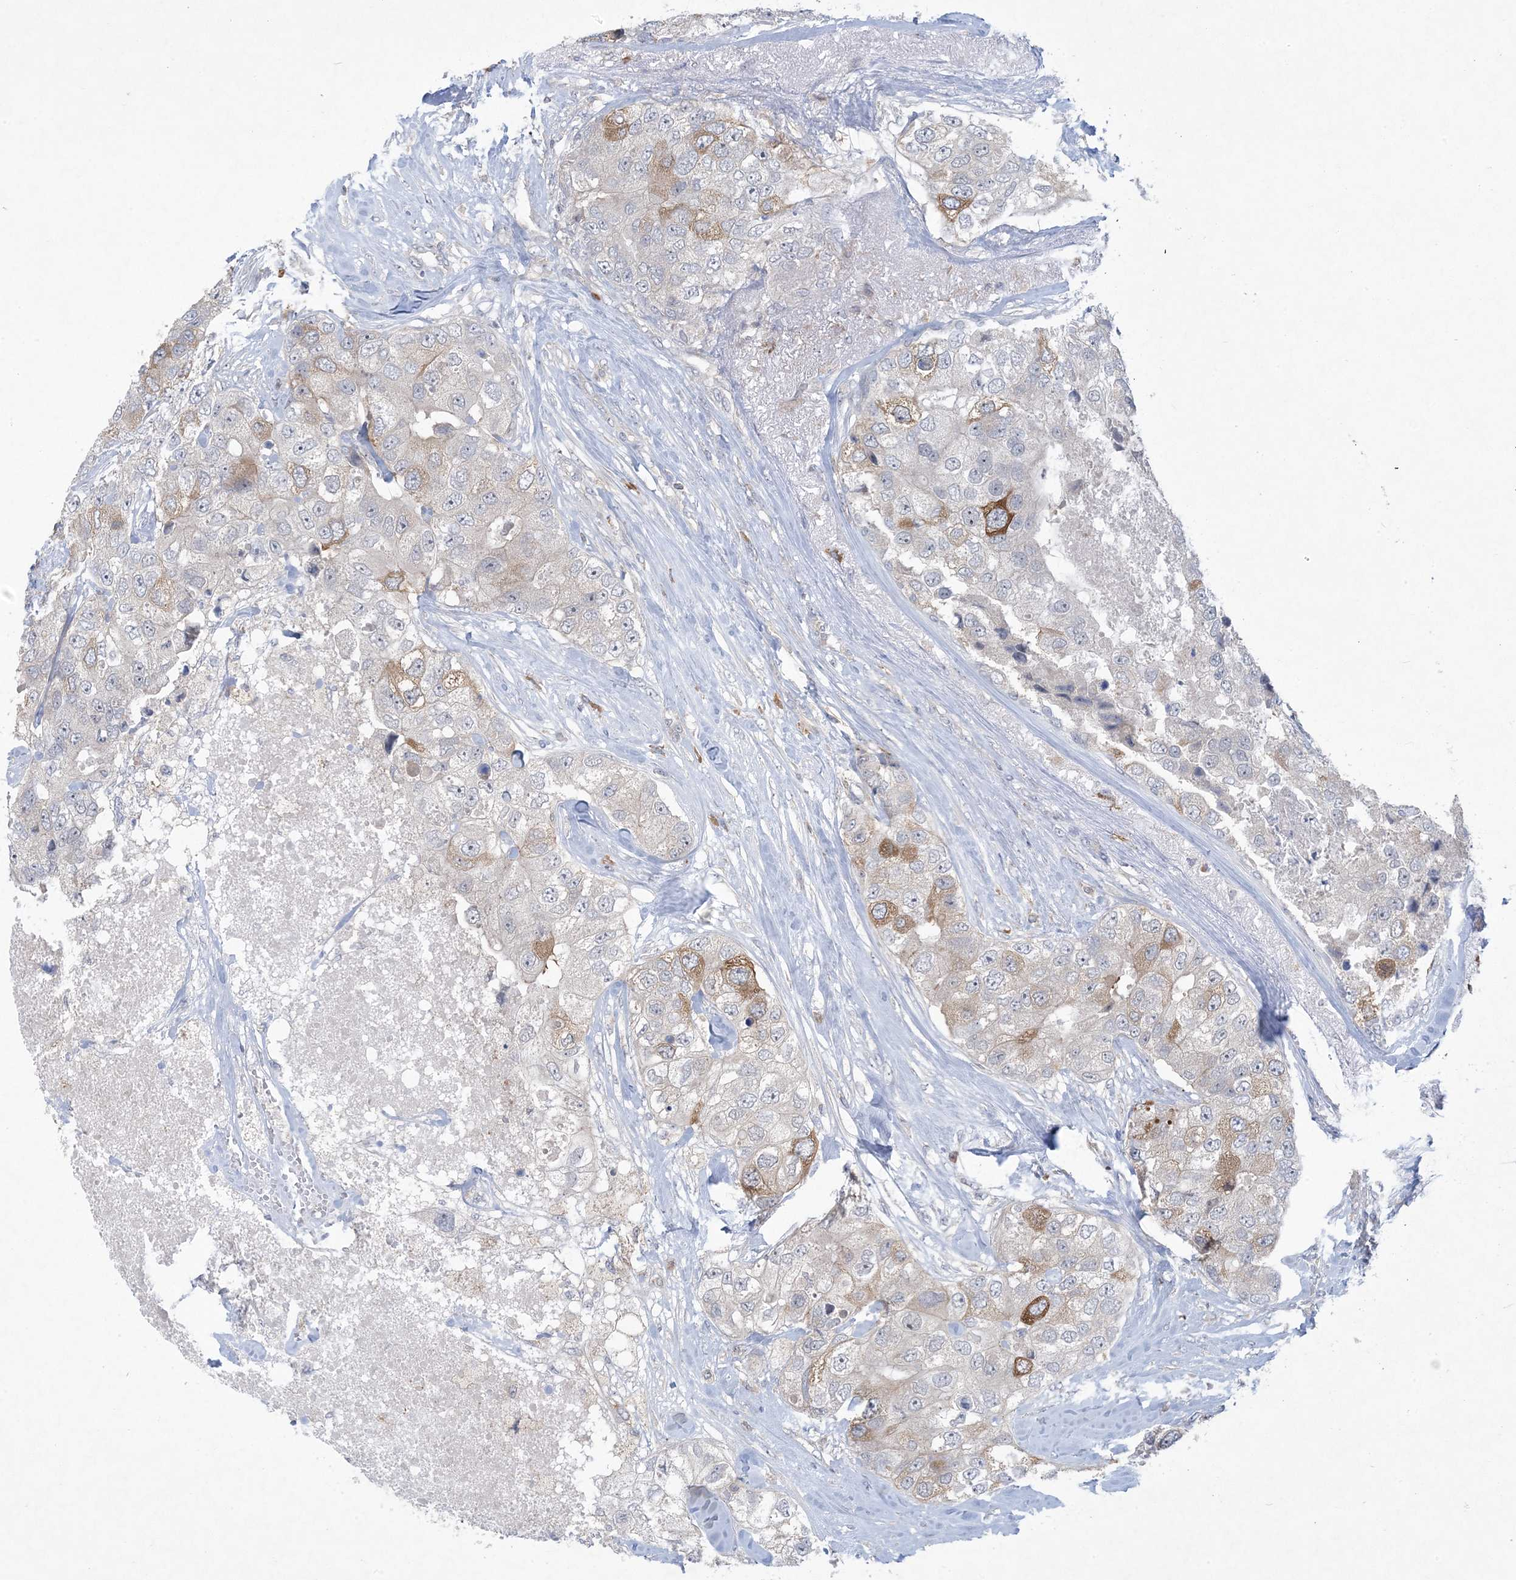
{"staining": {"intensity": "moderate", "quantity": "<25%", "location": "cytoplasmic/membranous"}, "tissue": "breast cancer", "cell_type": "Tumor cells", "image_type": "cancer", "snomed": [{"axis": "morphology", "description": "Duct carcinoma"}, {"axis": "topography", "description": "Breast"}], "caption": "About <25% of tumor cells in breast cancer (infiltrating ductal carcinoma) reveal moderate cytoplasmic/membranous protein positivity as visualized by brown immunohistochemical staining.", "gene": "AOC1", "patient": {"sex": "female", "age": 62}}